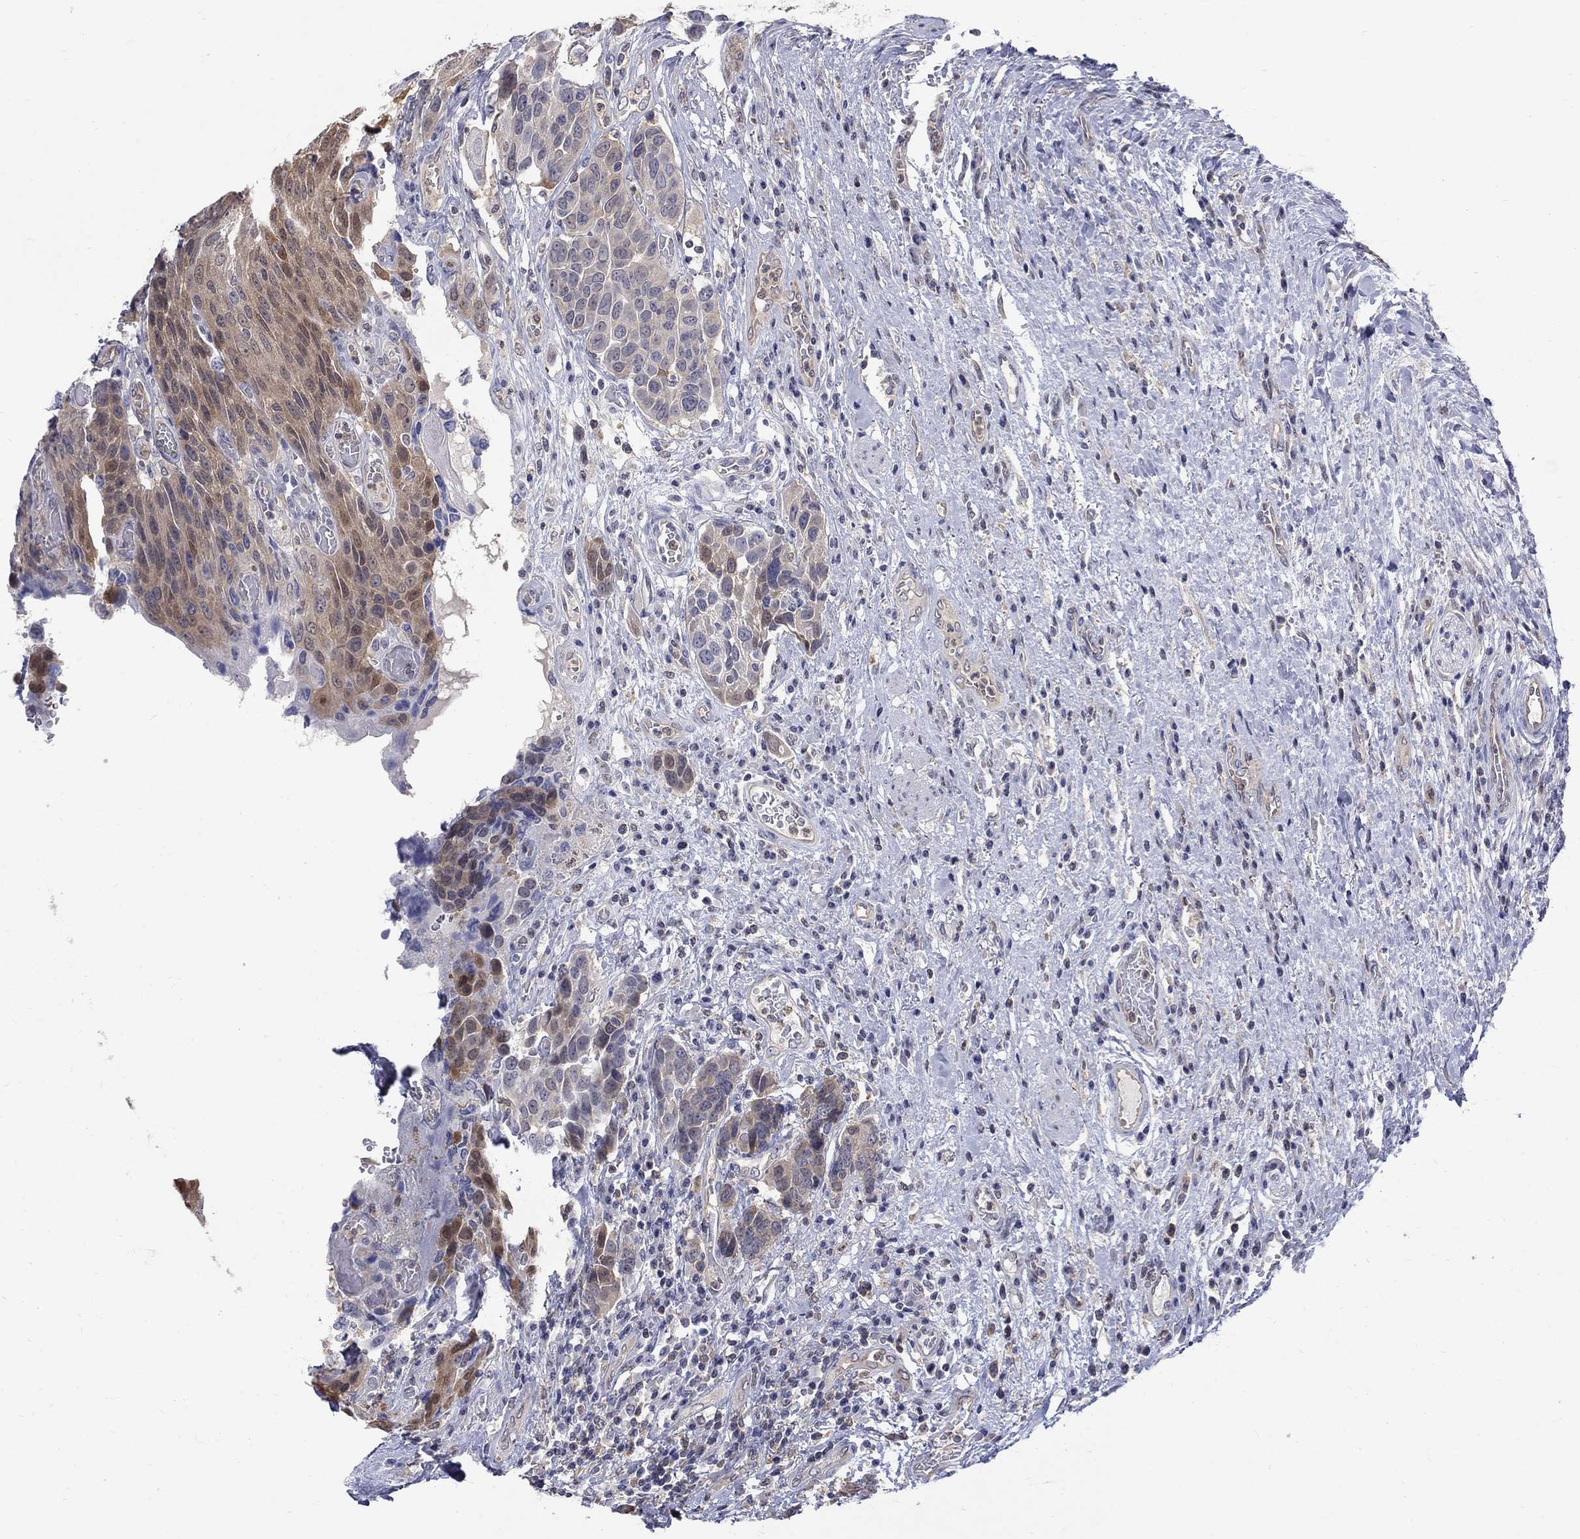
{"staining": {"intensity": "moderate", "quantity": "<25%", "location": "cytoplasmic/membranous"}, "tissue": "urothelial cancer", "cell_type": "Tumor cells", "image_type": "cancer", "snomed": [{"axis": "morphology", "description": "Urothelial carcinoma, High grade"}, {"axis": "topography", "description": "Urinary bladder"}], "caption": "IHC image of urothelial cancer stained for a protein (brown), which exhibits low levels of moderate cytoplasmic/membranous staining in approximately <25% of tumor cells.", "gene": "HKDC1", "patient": {"sex": "female", "age": 70}}